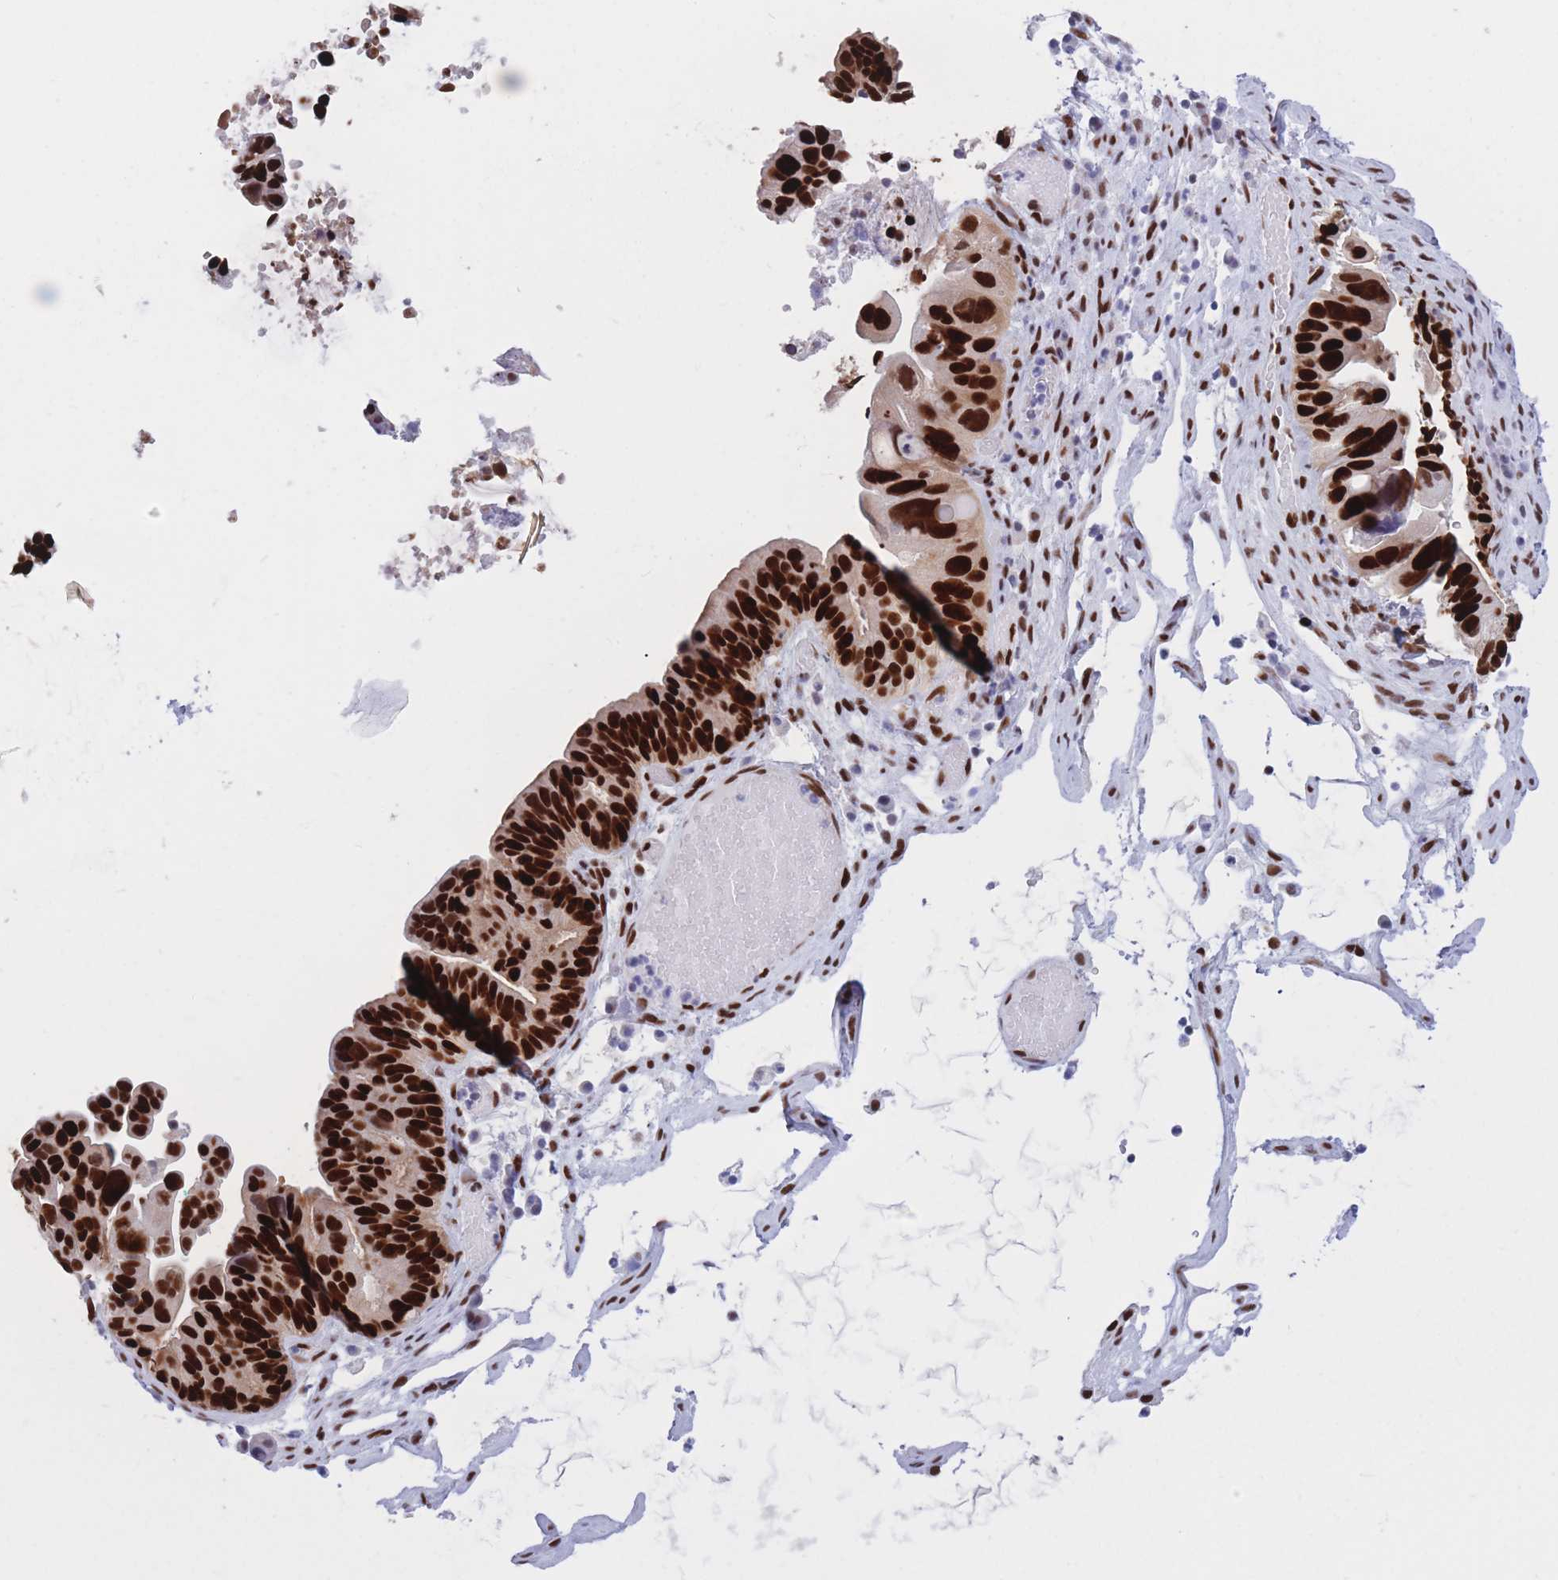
{"staining": {"intensity": "strong", "quantity": ">75%", "location": "nuclear"}, "tissue": "ovarian cancer", "cell_type": "Tumor cells", "image_type": "cancer", "snomed": [{"axis": "morphology", "description": "Cystadenocarcinoma, serous, NOS"}, {"axis": "topography", "description": "Ovary"}], "caption": "About >75% of tumor cells in human ovarian cancer (serous cystadenocarcinoma) demonstrate strong nuclear protein expression as visualized by brown immunohistochemical staining.", "gene": "NASP", "patient": {"sex": "female", "age": 56}}